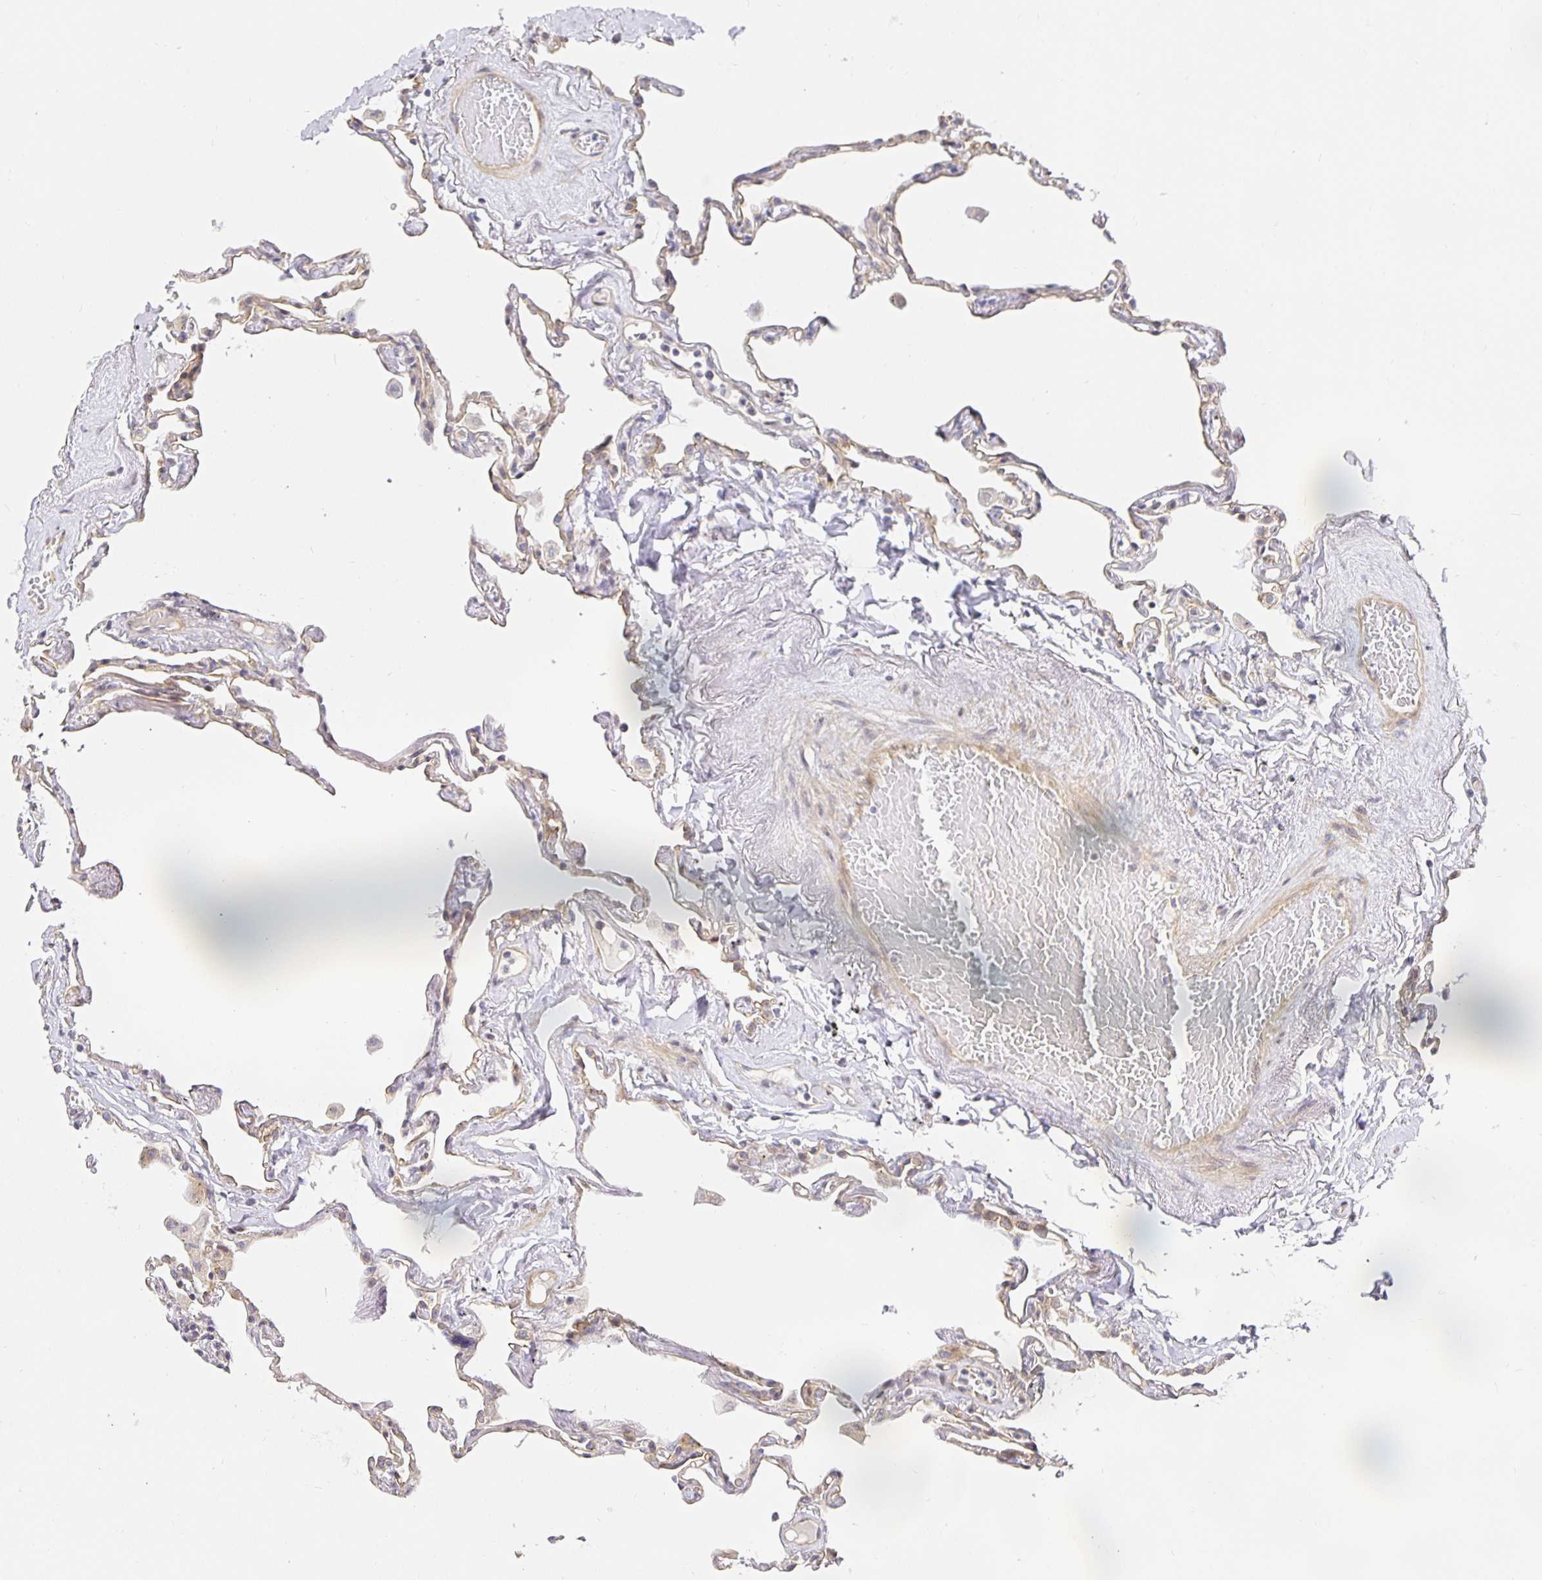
{"staining": {"intensity": "weak", "quantity": ">75%", "location": "cytoplasmic/membranous"}, "tissue": "lung", "cell_type": "Alveolar cells", "image_type": "normal", "snomed": [{"axis": "morphology", "description": "Normal tissue, NOS"}, {"axis": "topography", "description": "Lung"}], "caption": "This is a histology image of immunohistochemistry (IHC) staining of benign lung, which shows weak expression in the cytoplasmic/membranous of alveolar cells.", "gene": "TJP3", "patient": {"sex": "female", "age": 67}}